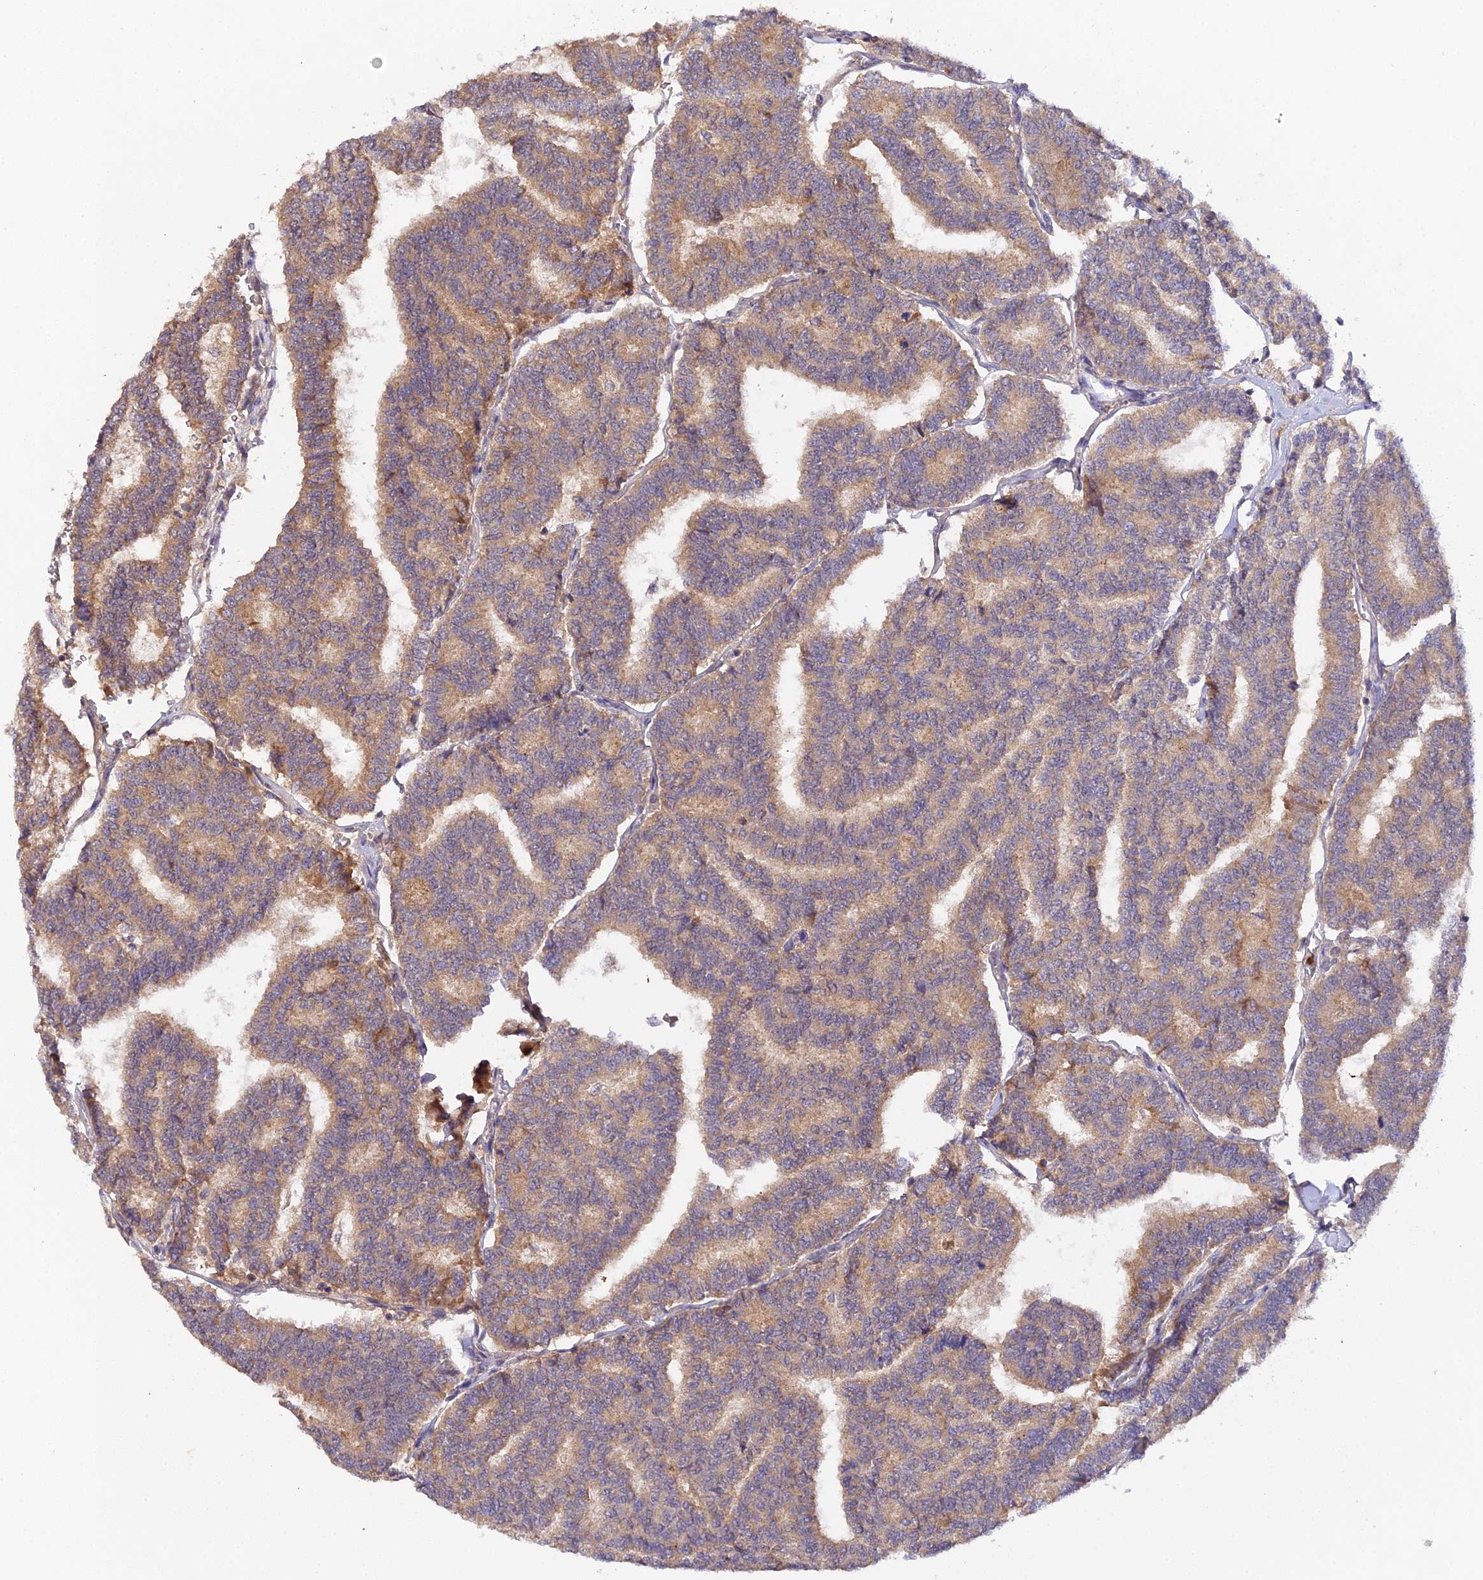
{"staining": {"intensity": "moderate", "quantity": ">75%", "location": "cytoplasmic/membranous"}, "tissue": "thyroid cancer", "cell_type": "Tumor cells", "image_type": "cancer", "snomed": [{"axis": "morphology", "description": "Papillary adenocarcinoma, NOS"}, {"axis": "topography", "description": "Thyroid gland"}], "caption": "There is medium levels of moderate cytoplasmic/membranous positivity in tumor cells of thyroid papillary adenocarcinoma, as demonstrated by immunohistochemical staining (brown color).", "gene": "TRIM26", "patient": {"sex": "female", "age": 35}}